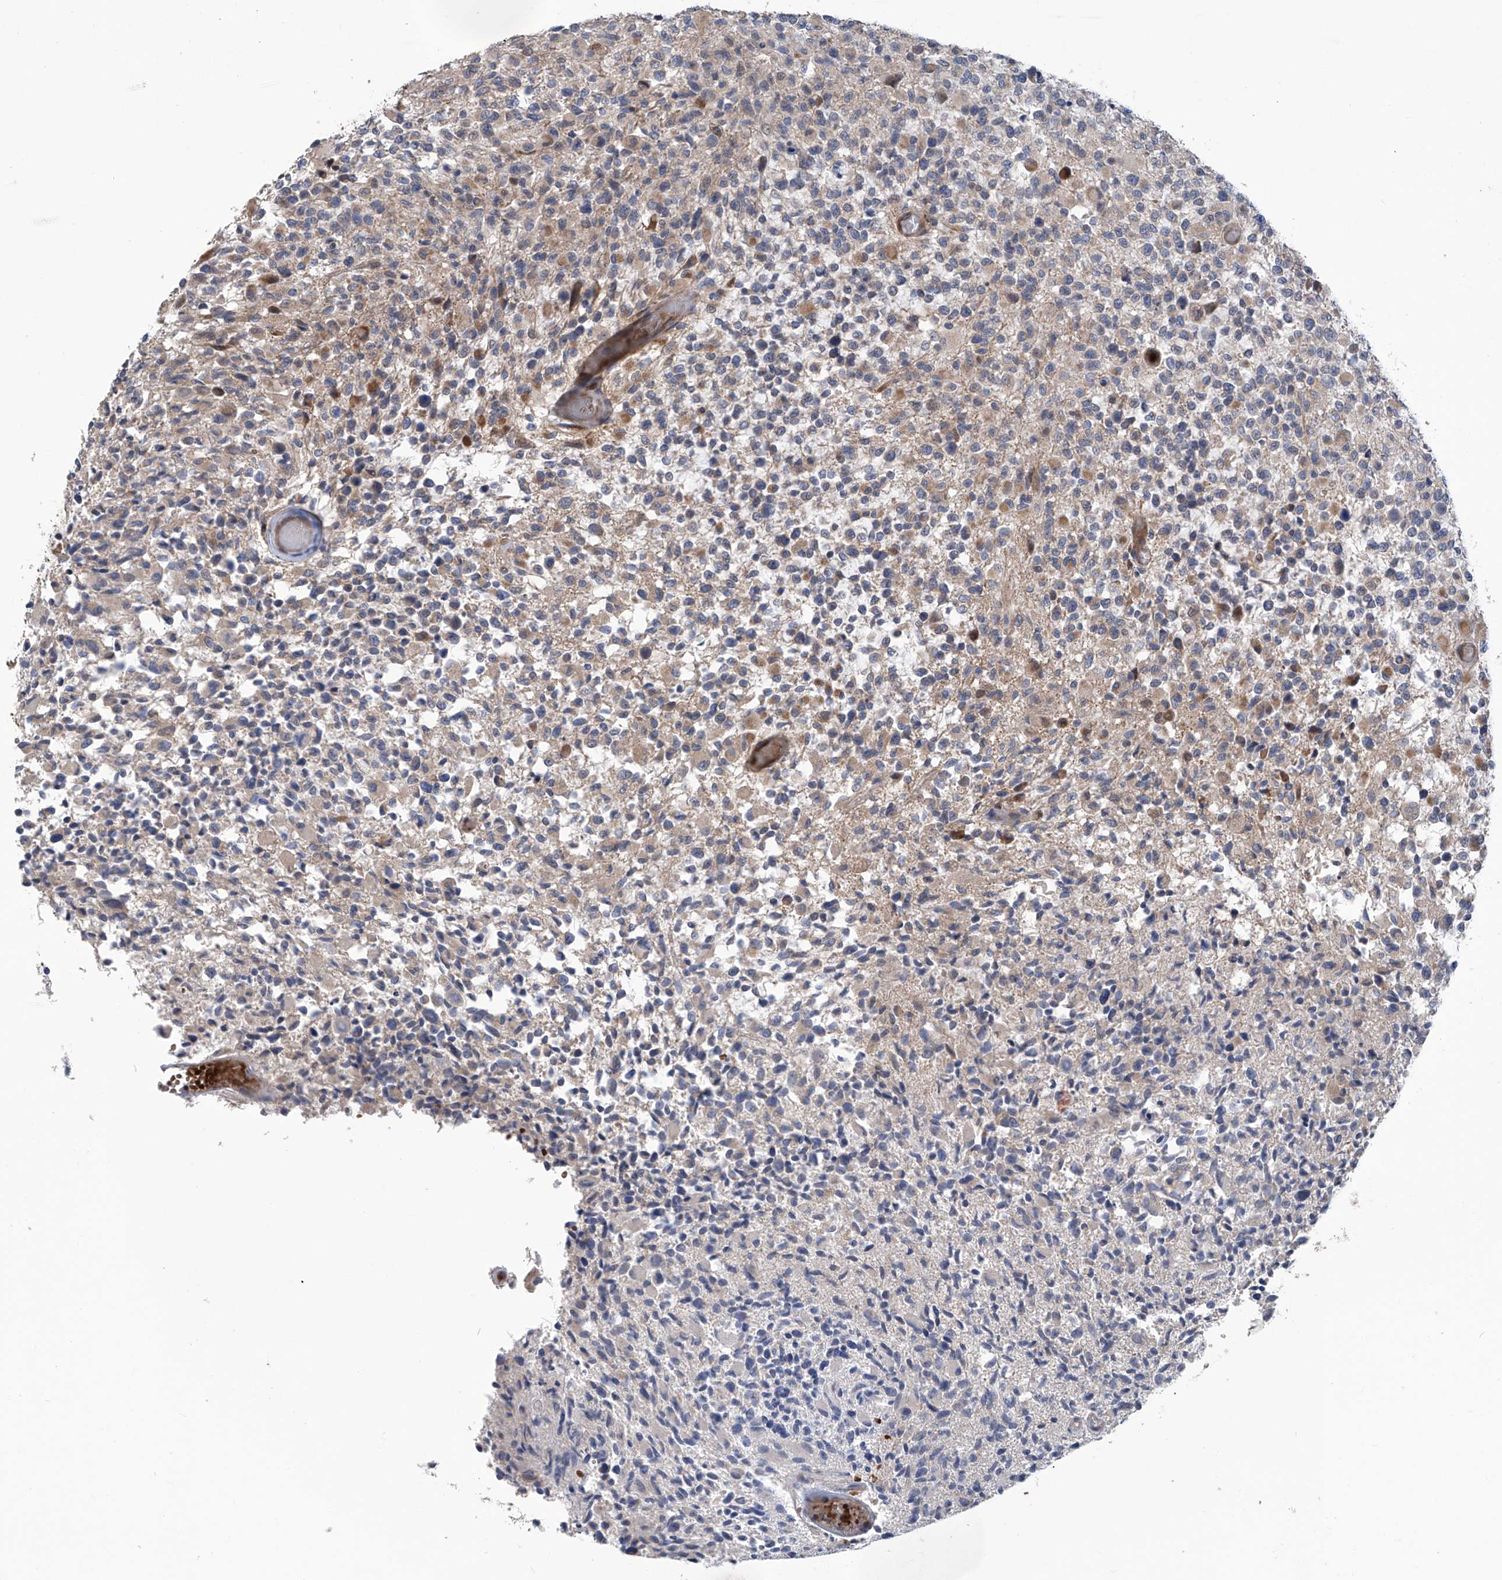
{"staining": {"intensity": "negative", "quantity": "none", "location": "none"}, "tissue": "glioma", "cell_type": "Tumor cells", "image_type": "cancer", "snomed": [{"axis": "morphology", "description": "Glioma, malignant, High grade"}, {"axis": "morphology", "description": "Glioblastoma, NOS"}, {"axis": "topography", "description": "Brain"}], "caption": "Micrograph shows no significant protein expression in tumor cells of glioblastoma.", "gene": "EIF2D", "patient": {"sex": "male", "age": 60}}